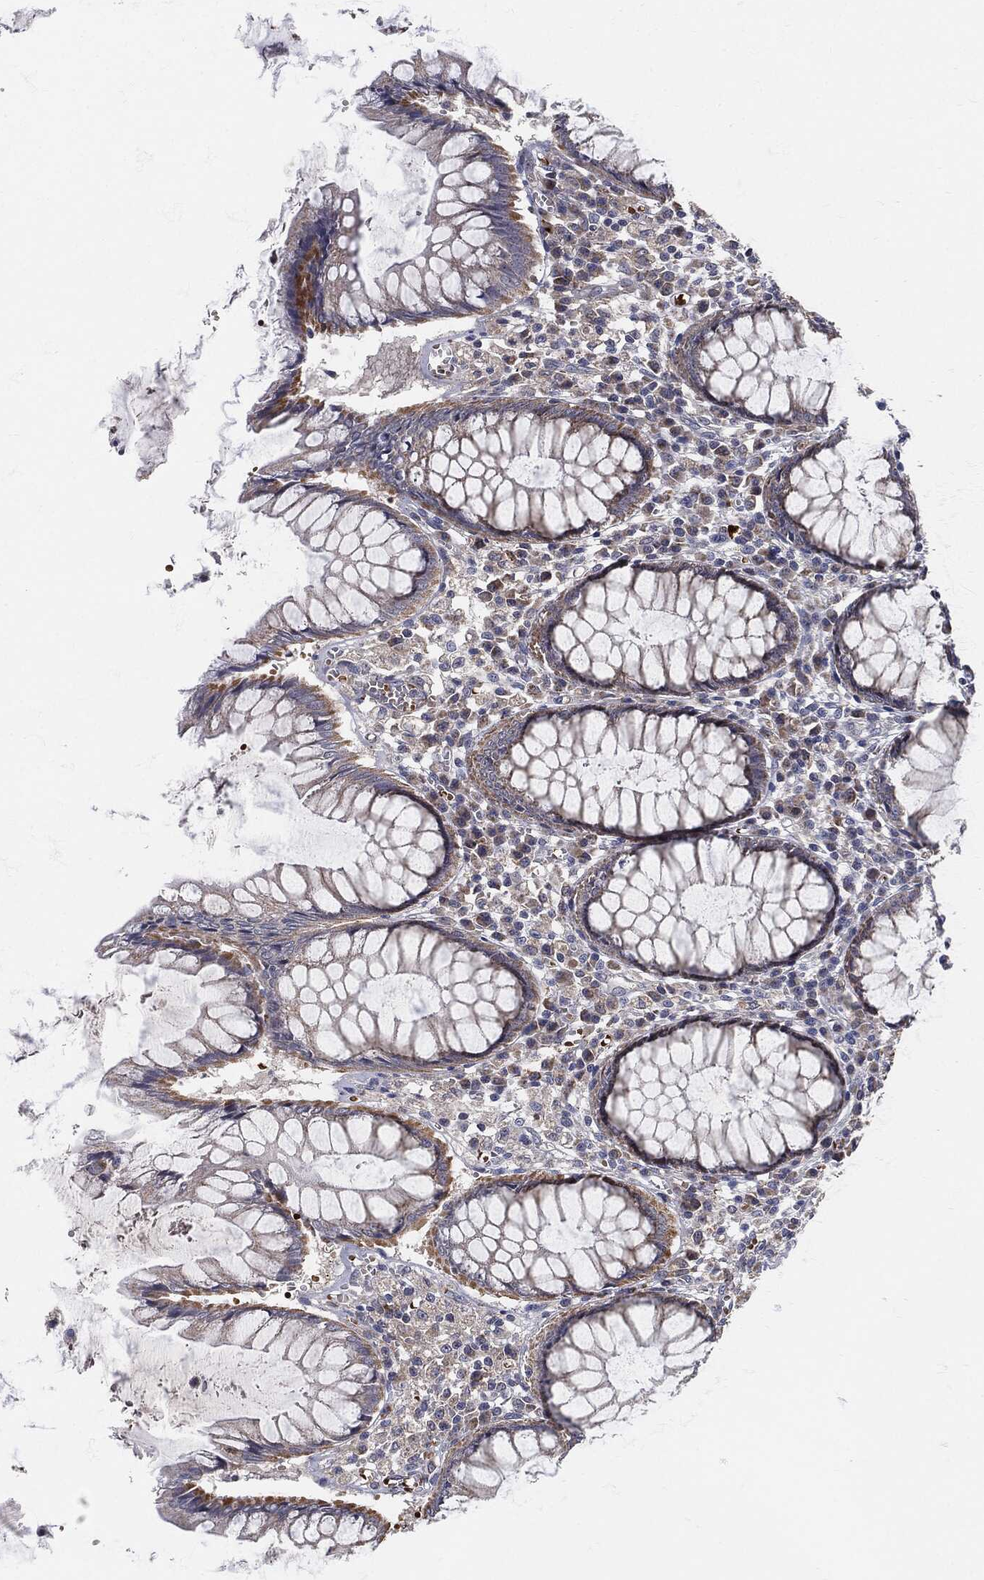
{"staining": {"intensity": "negative", "quantity": "none", "location": "none"}, "tissue": "colon", "cell_type": "Endothelial cells", "image_type": "normal", "snomed": [{"axis": "morphology", "description": "Normal tissue, NOS"}, {"axis": "topography", "description": "Colon"}], "caption": "IHC histopathology image of unremarkable human colon stained for a protein (brown), which shows no staining in endothelial cells.", "gene": "SIGLEC9", "patient": {"sex": "male", "age": 65}}